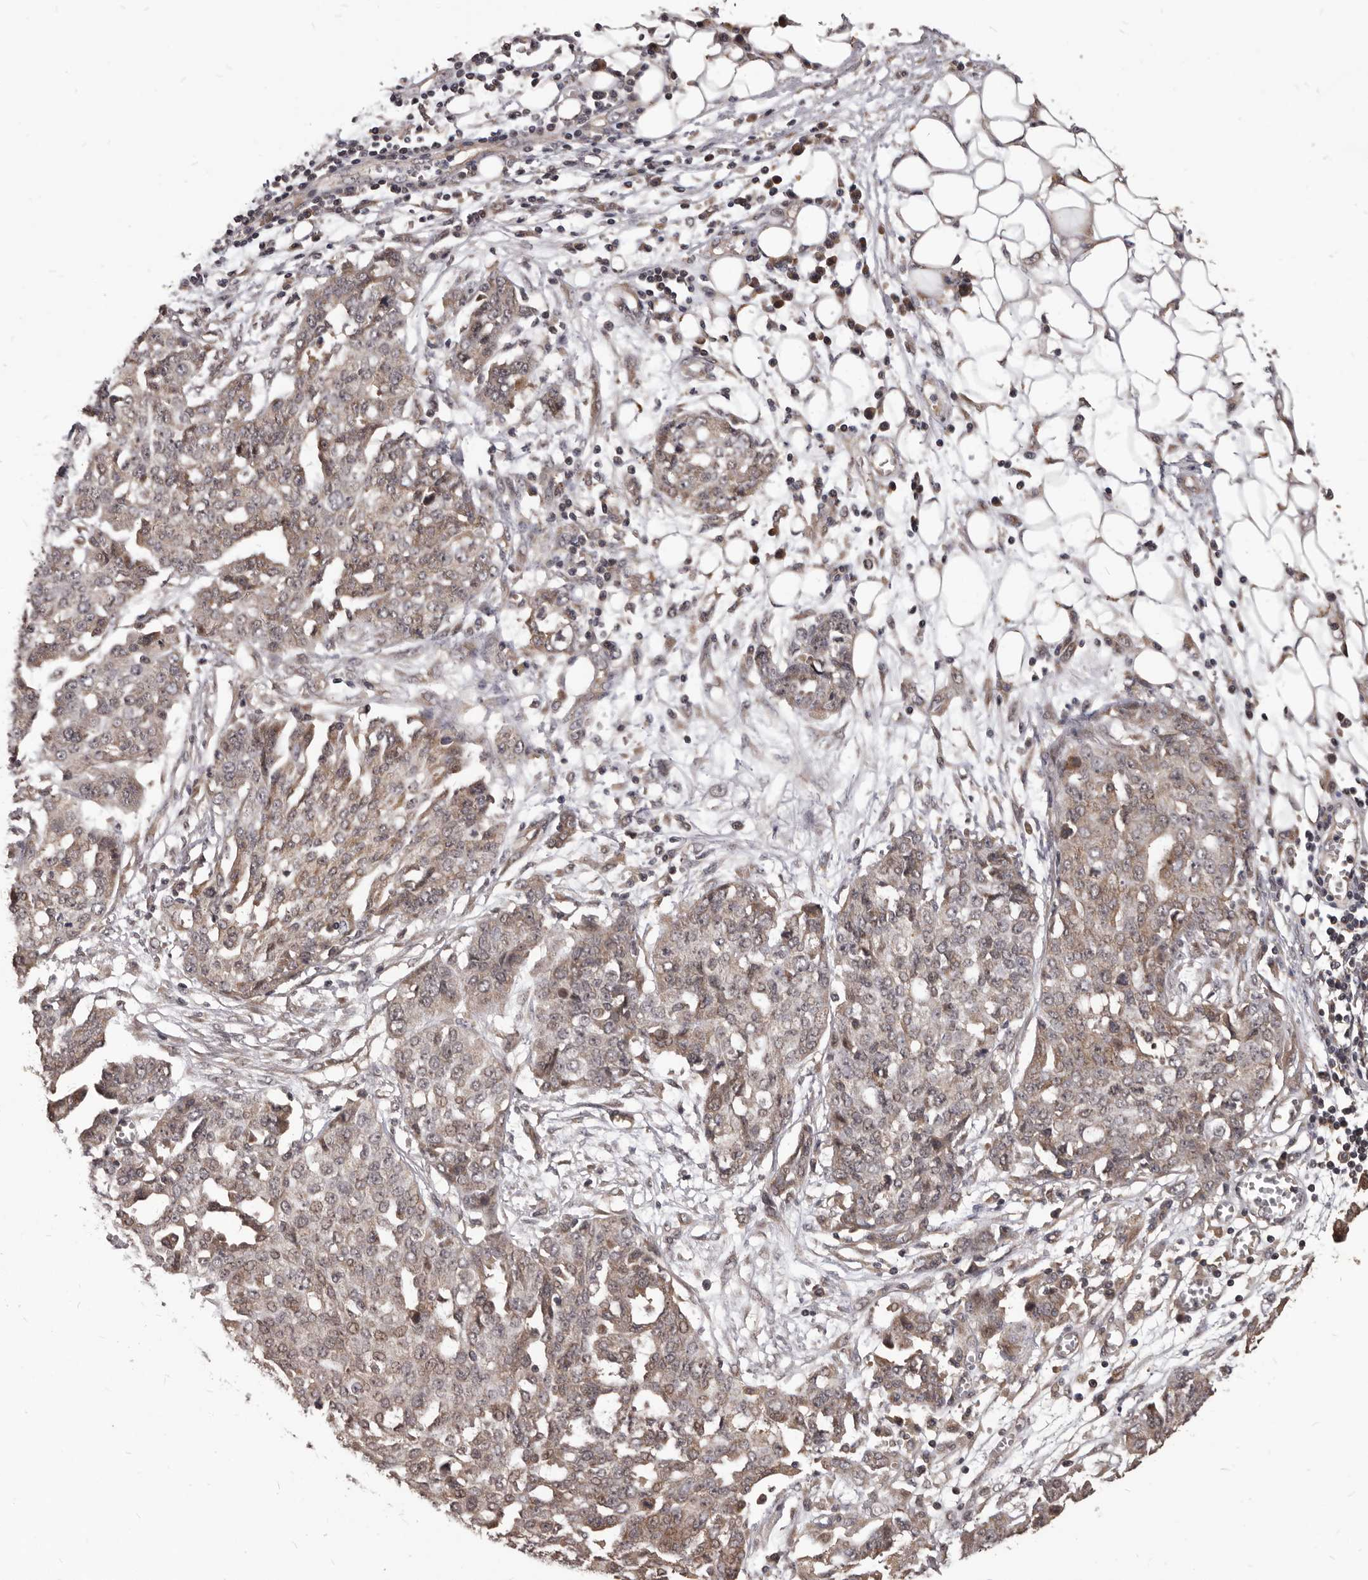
{"staining": {"intensity": "weak", "quantity": ">75%", "location": "cytoplasmic/membranous"}, "tissue": "ovarian cancer", "cell_type": "Tumor cells", "image_type": "cancer", "snomed": [{"axis": "morphology", "description": "Cystadenocarcinoma, serous, NOS"}, {"axis": "topography", "description": "Soft tissue"}, {"axis": "topography", "description": "Ovary"}], "caption": "Human ovarian cancer (serous cystadenocarcinoma) stained with a brown dye shows weak cytoplasmic/membranous positive positivity in about >75% of tumor cells.", "gene": "GABPB2", "patient": {"sex": "female", "age": 57}}